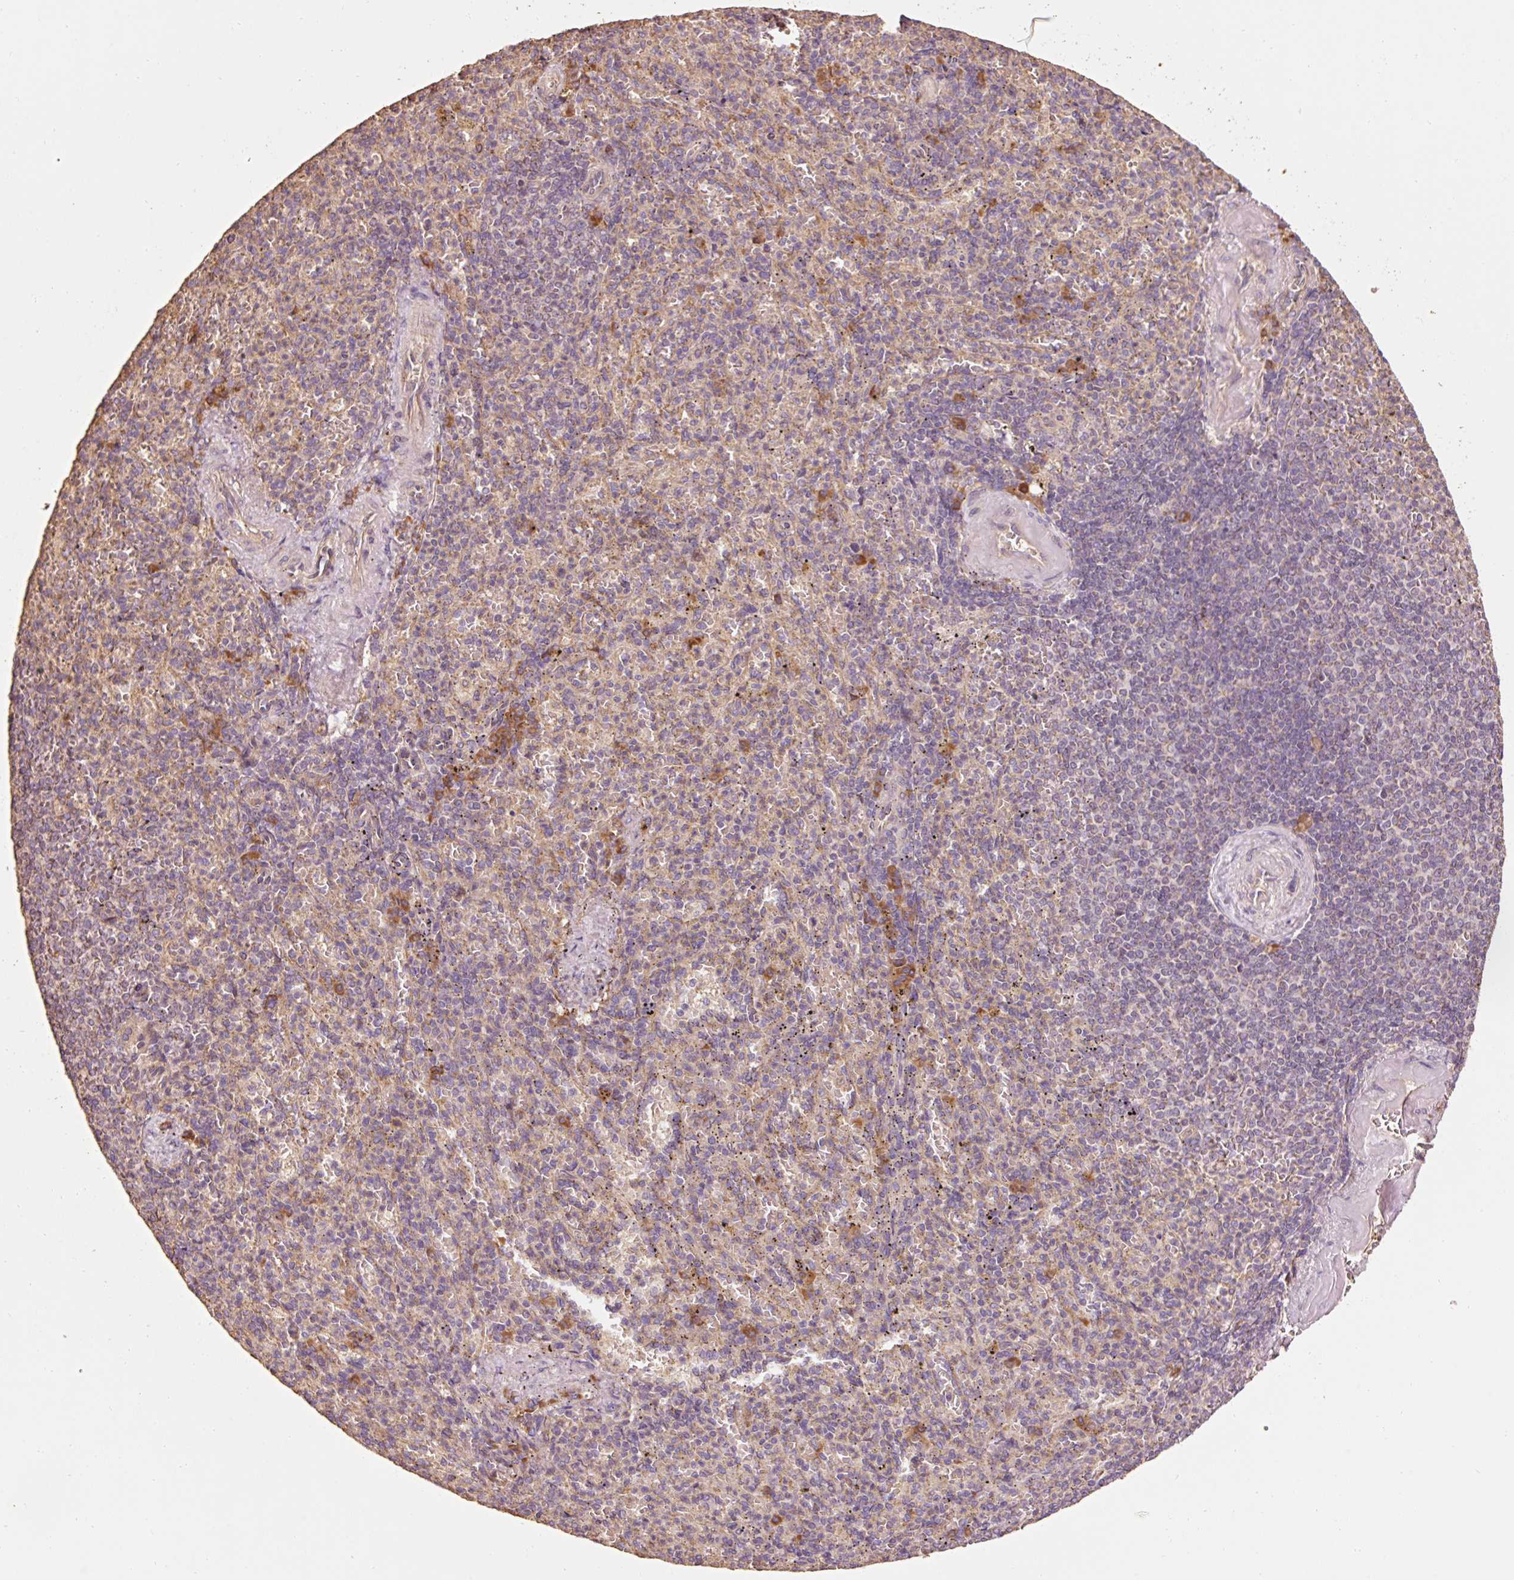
{"staining": {"intensity": "moderate", "quantity": "<25%", "location": "cytoplasmic/membranous"}, "tissue": "spleen", "cell_type": "Cells in red pulp", "image_type": "normal", "snomed": [{"axis": "morphology", "description": "Normal tissue, NOS"}, {"axis": "topography", "description": "Spleen"}], "caption": "Brown immunohistochemical staining in unremarkable spleen demonstrates moderate cytoplasmic/membranous expression in approximately <25% of cells in red pulp.", "gene": "EFHC1", "patient": {"sex": "female", "age": 74}}